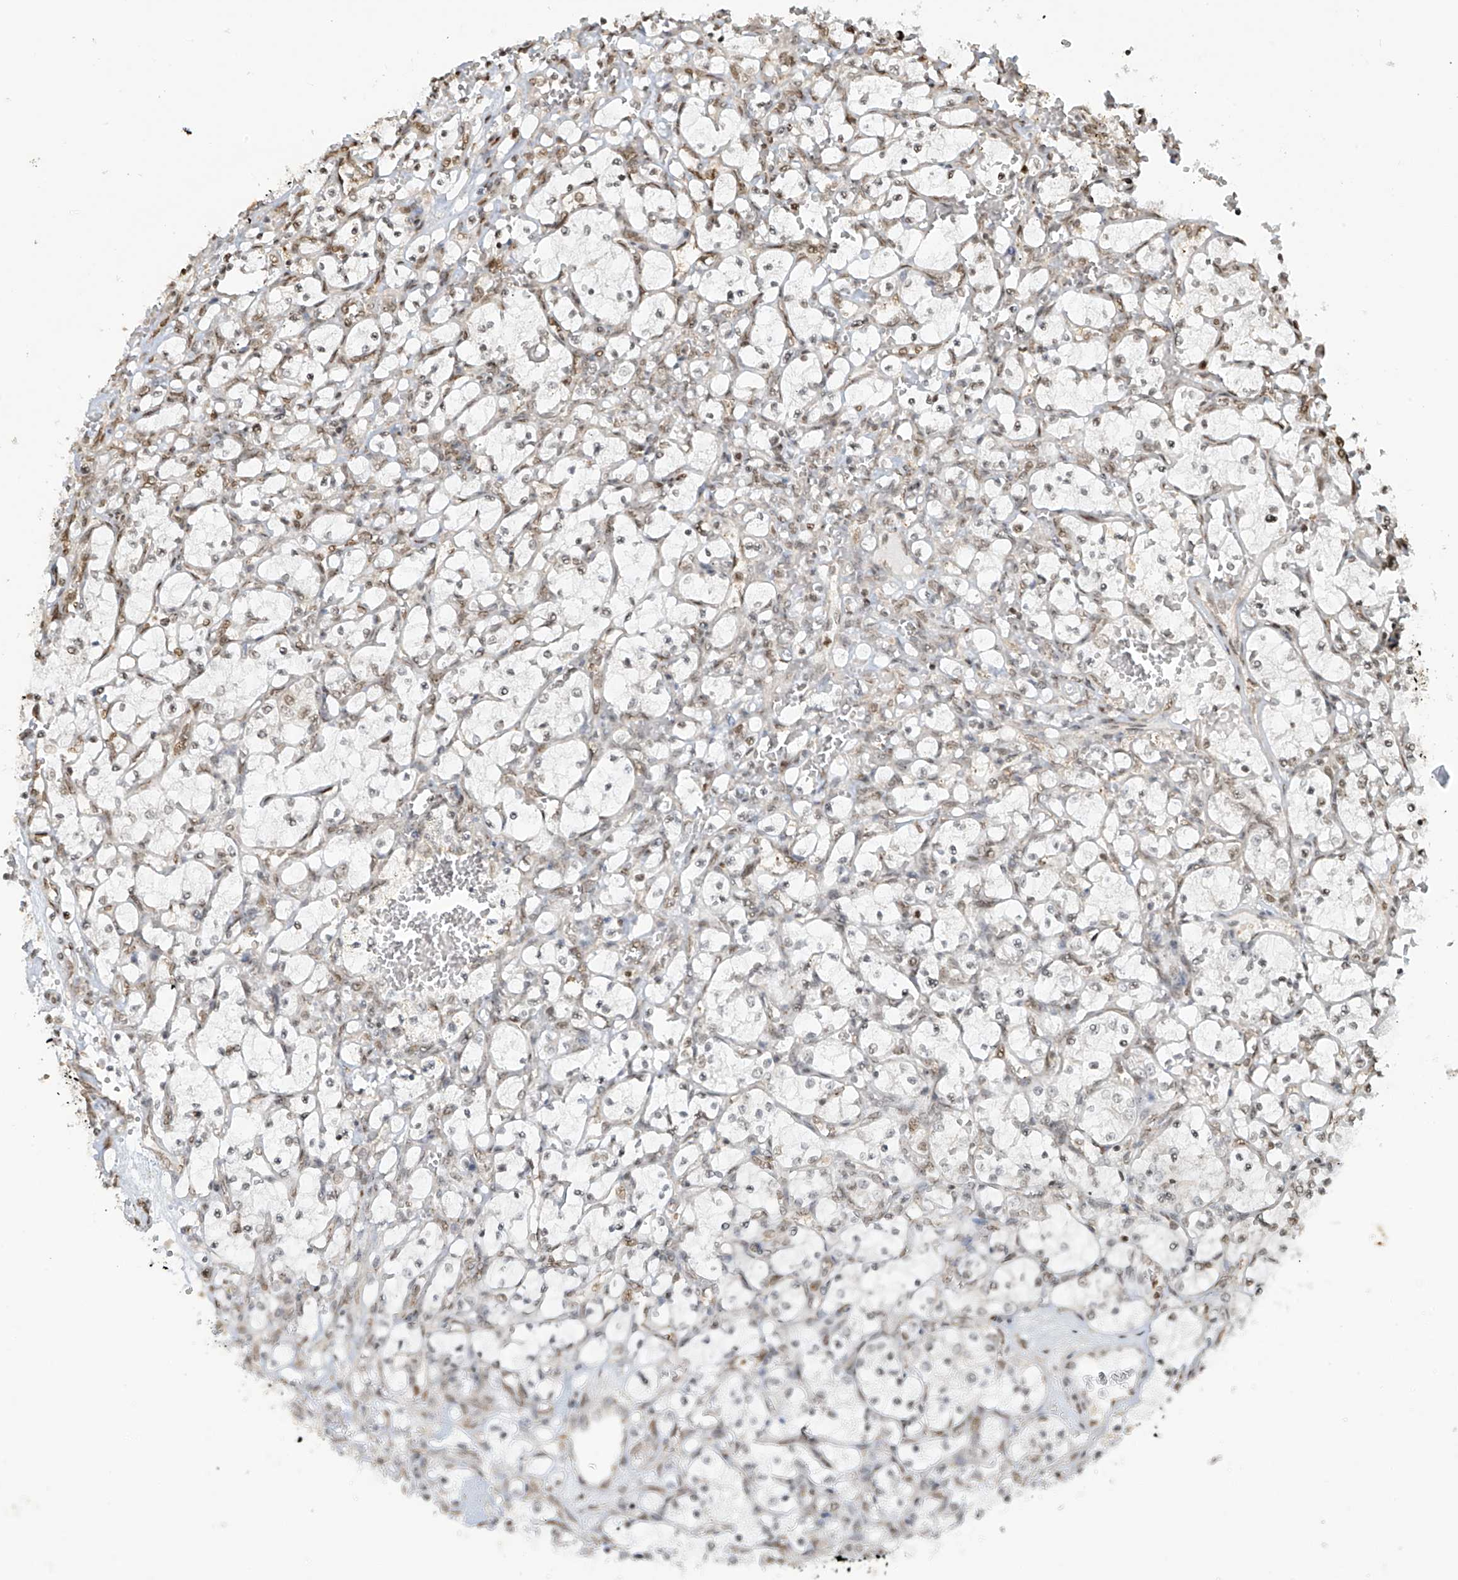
{"staining": {"intensity": "weak", "quantity": "<25%", "location": "nuclear"}, "tissue": "renal cancer", "cell_type": "Tumor cells", "image_type": "cancer", "snomed": [{"axis": "morphology", "description": "Adenocarcinoma, NOS"}, {"axis": "topography", "description": "Kidney"}], "caption": "IHC of renal cancer (adenocarcinoma) displays no expression in tumor cells.", "gene": "VMP1", "patient": {"sex": "female", "age": 69}}